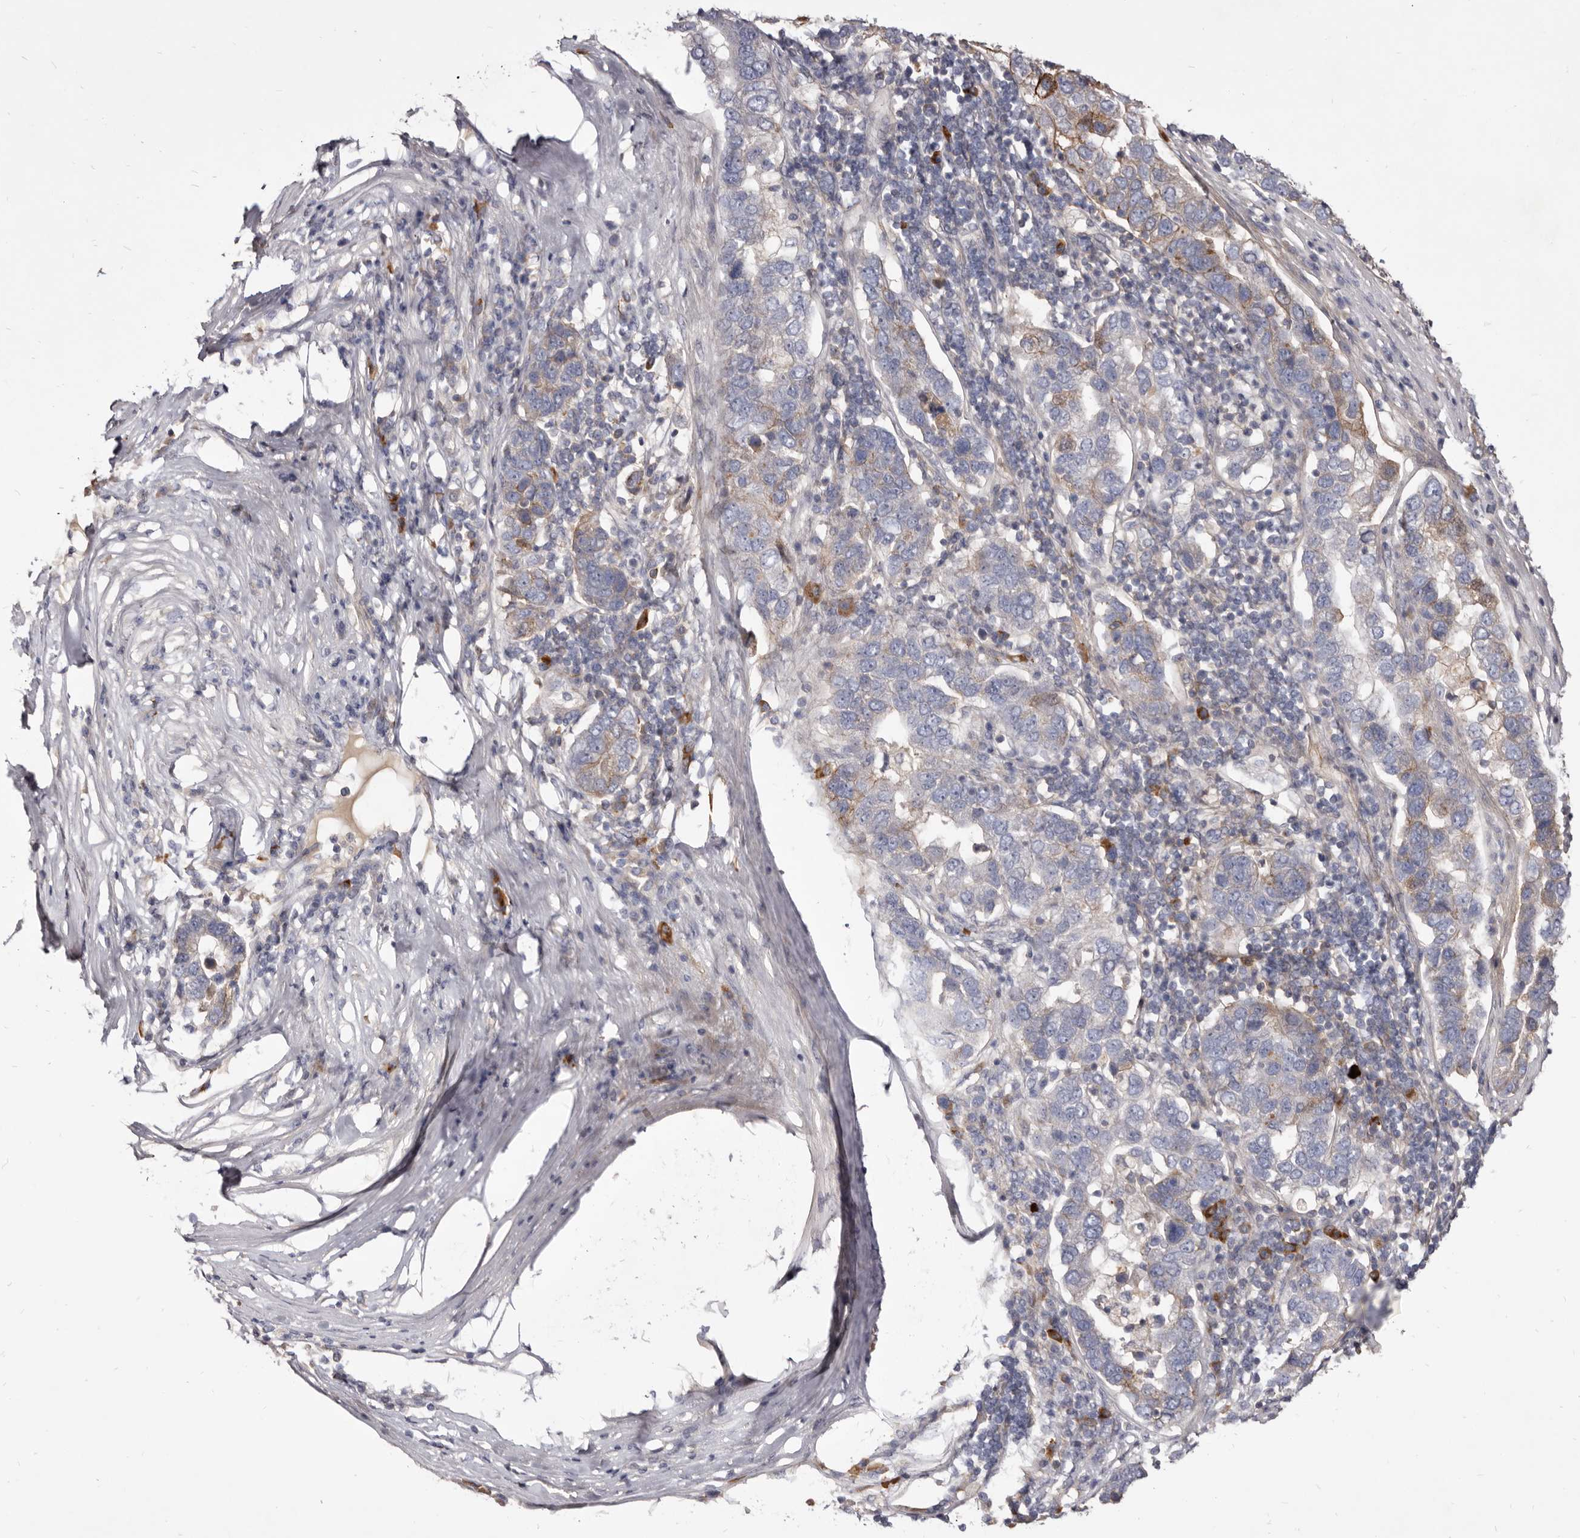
{"staining": {"intensity": "moderate", "quantity": "<25%", "location": "cytoplasmic/membranous"}, "tissue": "pancreatic cancer", "cell_type": "Tumor cells", "image_type": "cancer", "snomed": [{"axis": "morphology", "description": "Adenocarcinoma, NOS"}, {"axis": "topography", "description": "Pancreas"}], "caption": "High-magnification brightfield microscopy of pancreatic adenocarcinoma stained with DAB (3,3'-diaminobenzidine) (brown) and counterstained with hematoxylin (blue). tumor cells exhibit moderate cytoplasmic/membranous expression is present in approximately<25% of cells.", "gene": "FAS", "patient": {"sex": "female", "age": 61}}